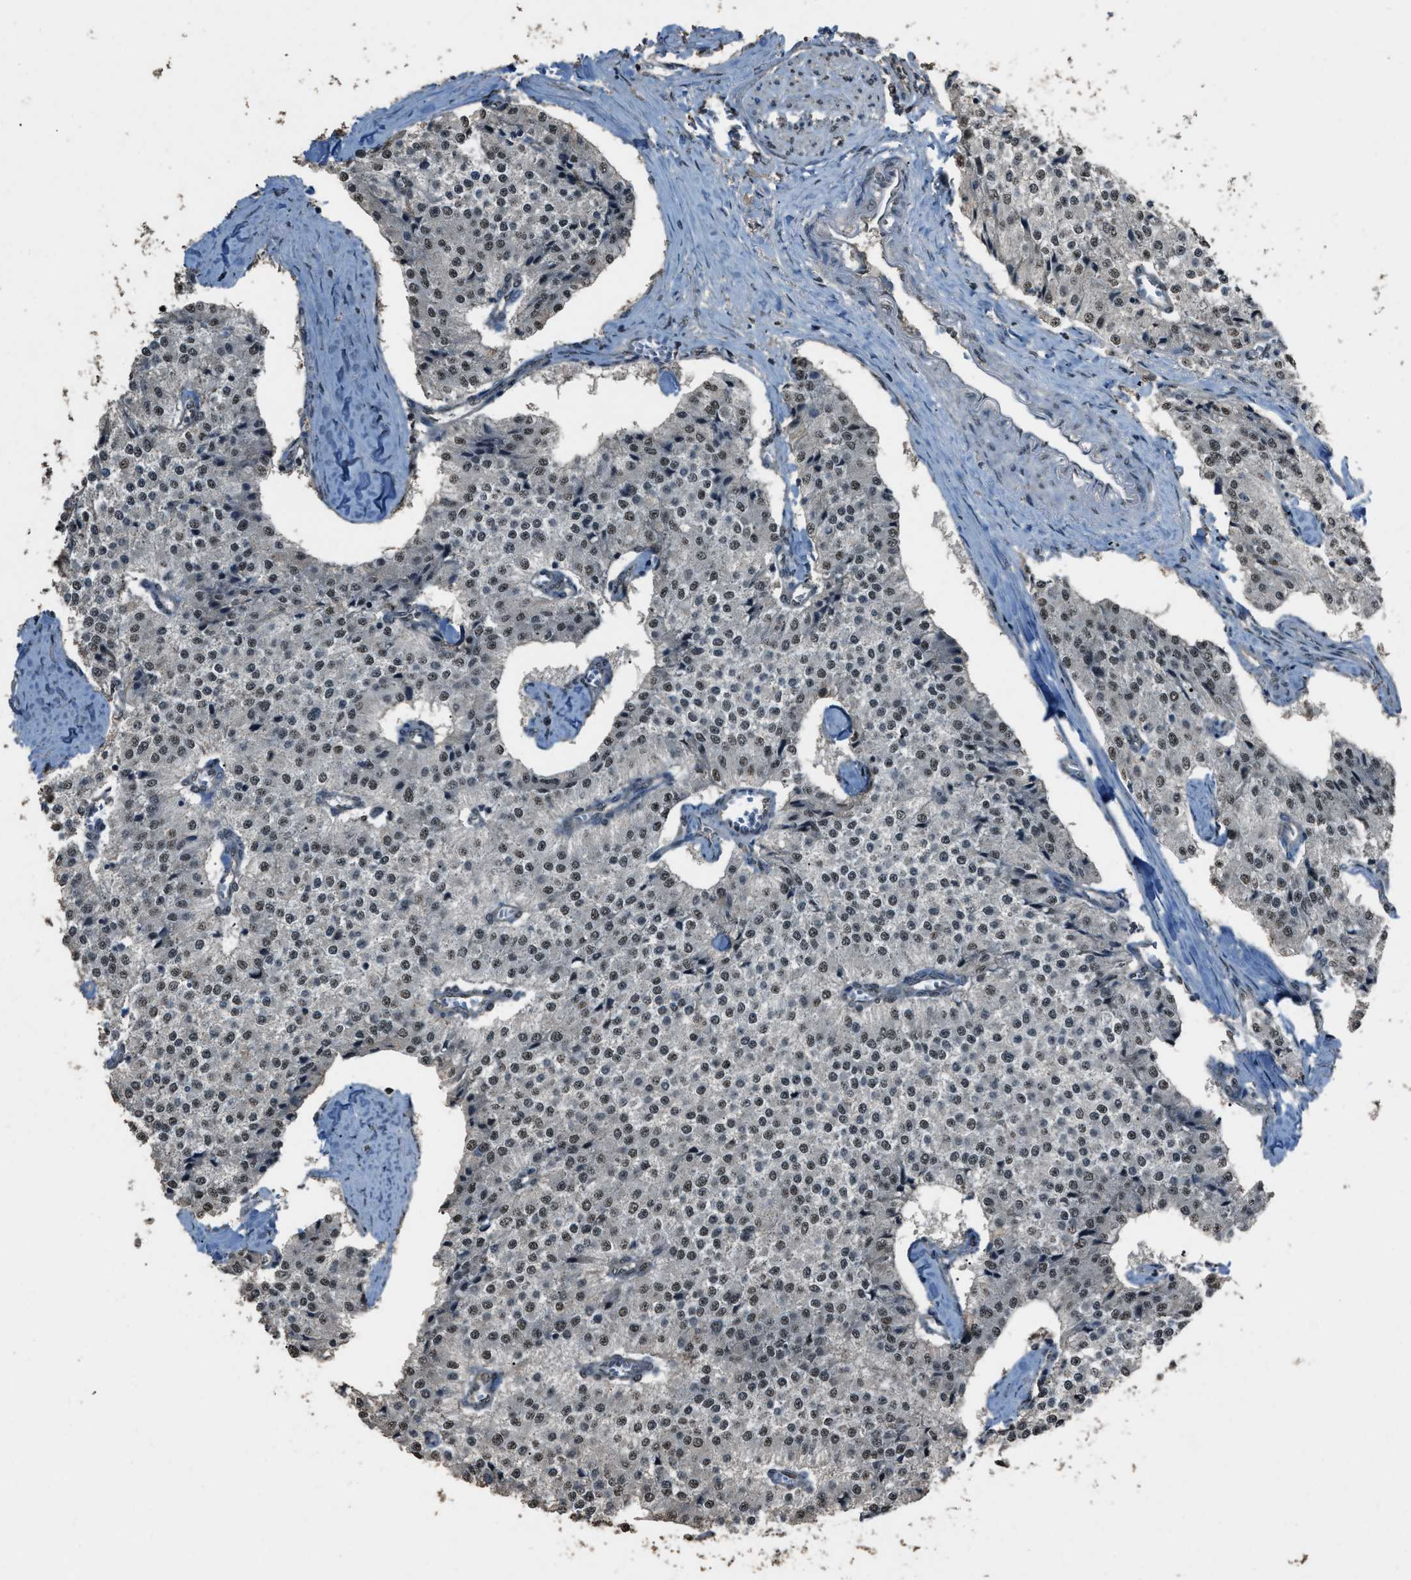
{"staining": {"intensity": "moderate", "quantity": ">75%", "location": "nuclear"}, "tissue": "carcinoid", "cell_type": "Tumor cells", "image_type": "cancer", "snomed": [{"axis": "morphology", "description": "Carcinoid, malignant, NOS"}, {"axis": "topography", "description": "Colon"}], "caption": "Carcinoid (malignant) tissue displays moderate nuclear staining in about >75% of tumor cells", "gene": "SERTAD2", "patient": {"sex": "female", "age": 52}}